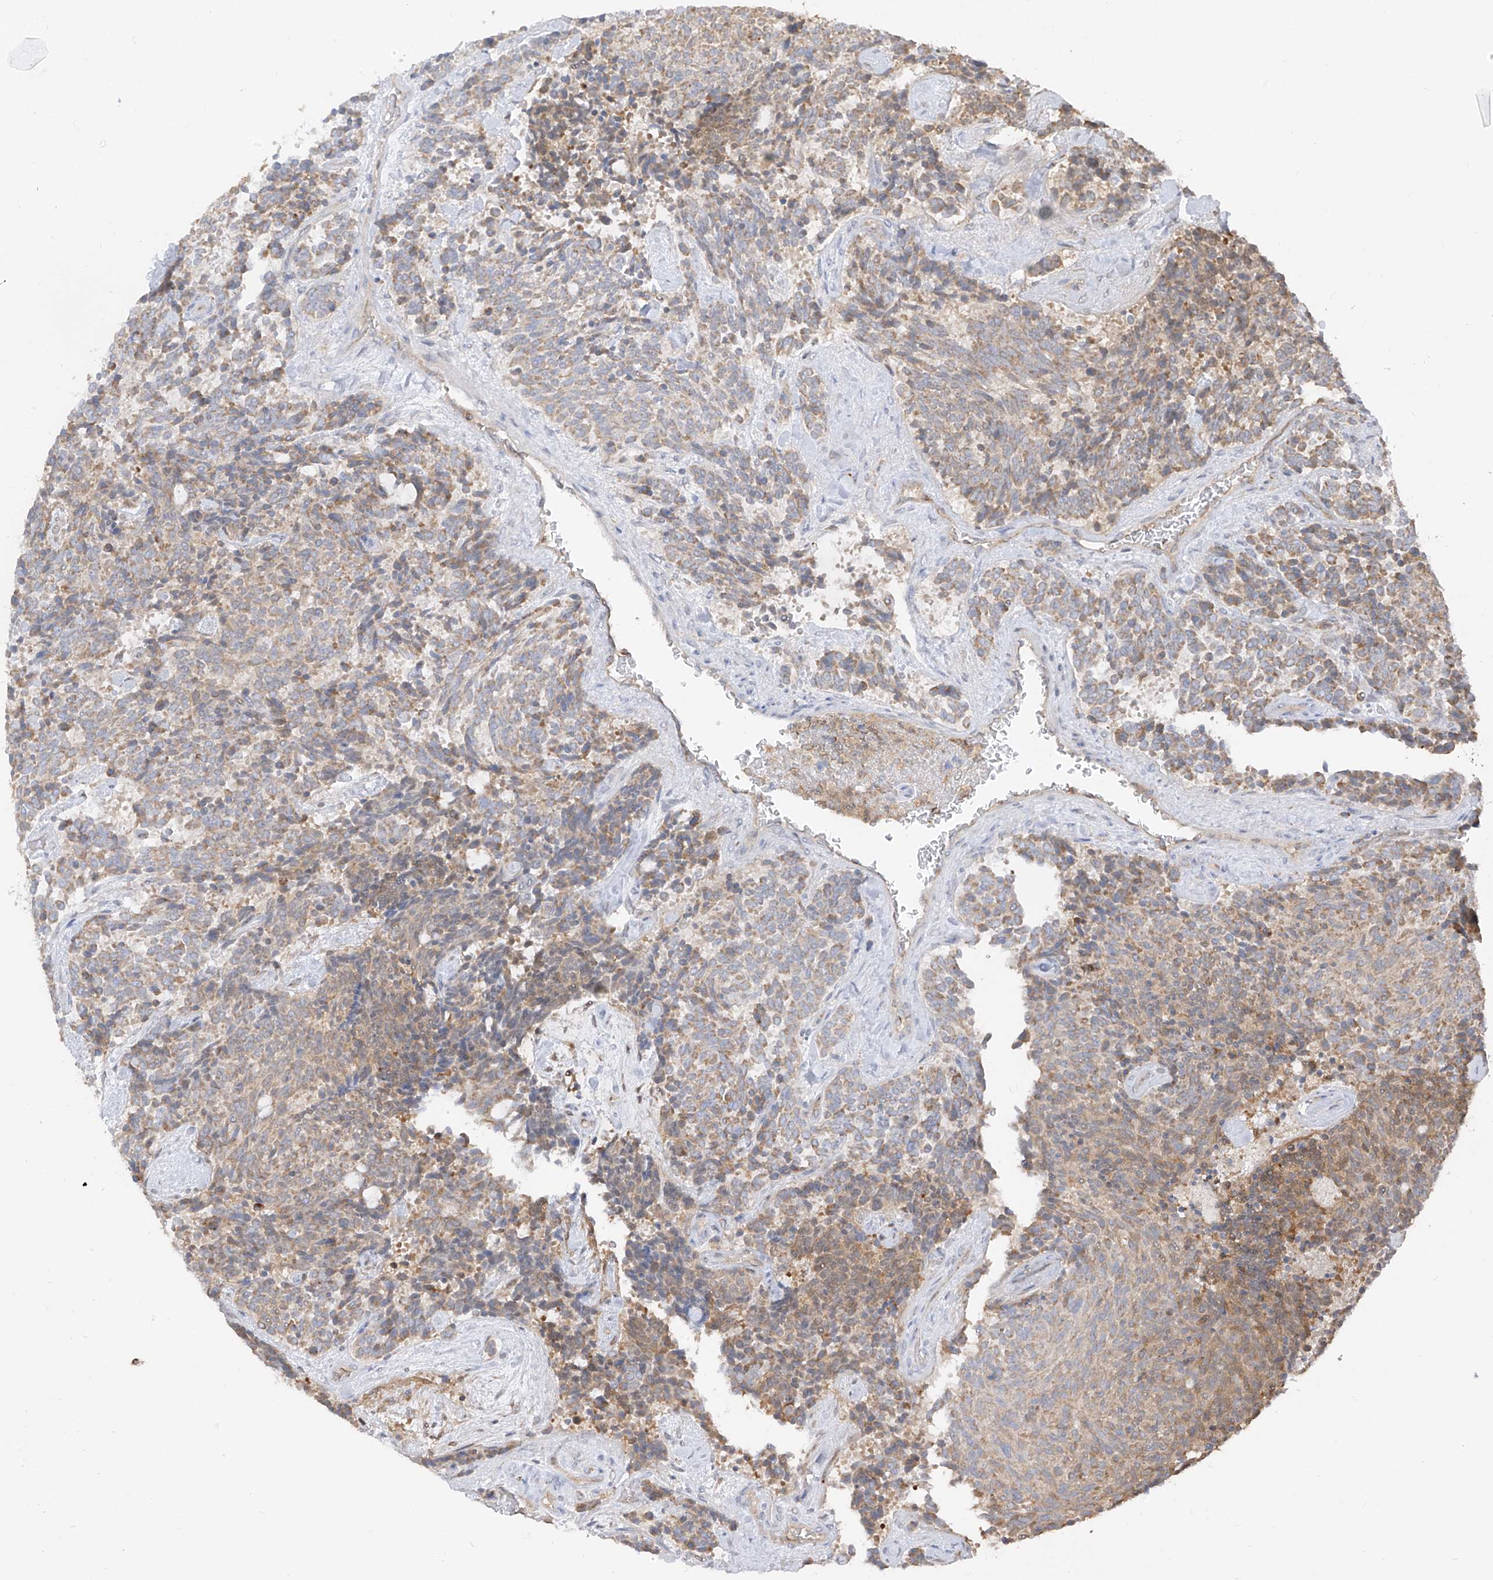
{"staining": {"intensity": "weak", "quantity": ">75%", "location": "cytoplasmic/membranous"}, "tissue": "carcinoid", "cell_type": "Tumor cells", "image_type": "cancer", "snomed": [{"axis": "morphology", "description": "Carcinoid, malignant, NOS"}, {"axis": "topography", "description": "Pancreas"}], "caption": "An immunohistochemistry (IHC) photomicrograph of tumor tissue is shown. Protein staining in brown shows weak cytoplasmic/membranous positivity in carcinoid within tumor cells.", "gene": "ETHE1", "patient": {"sex": "female", "age": 54}}